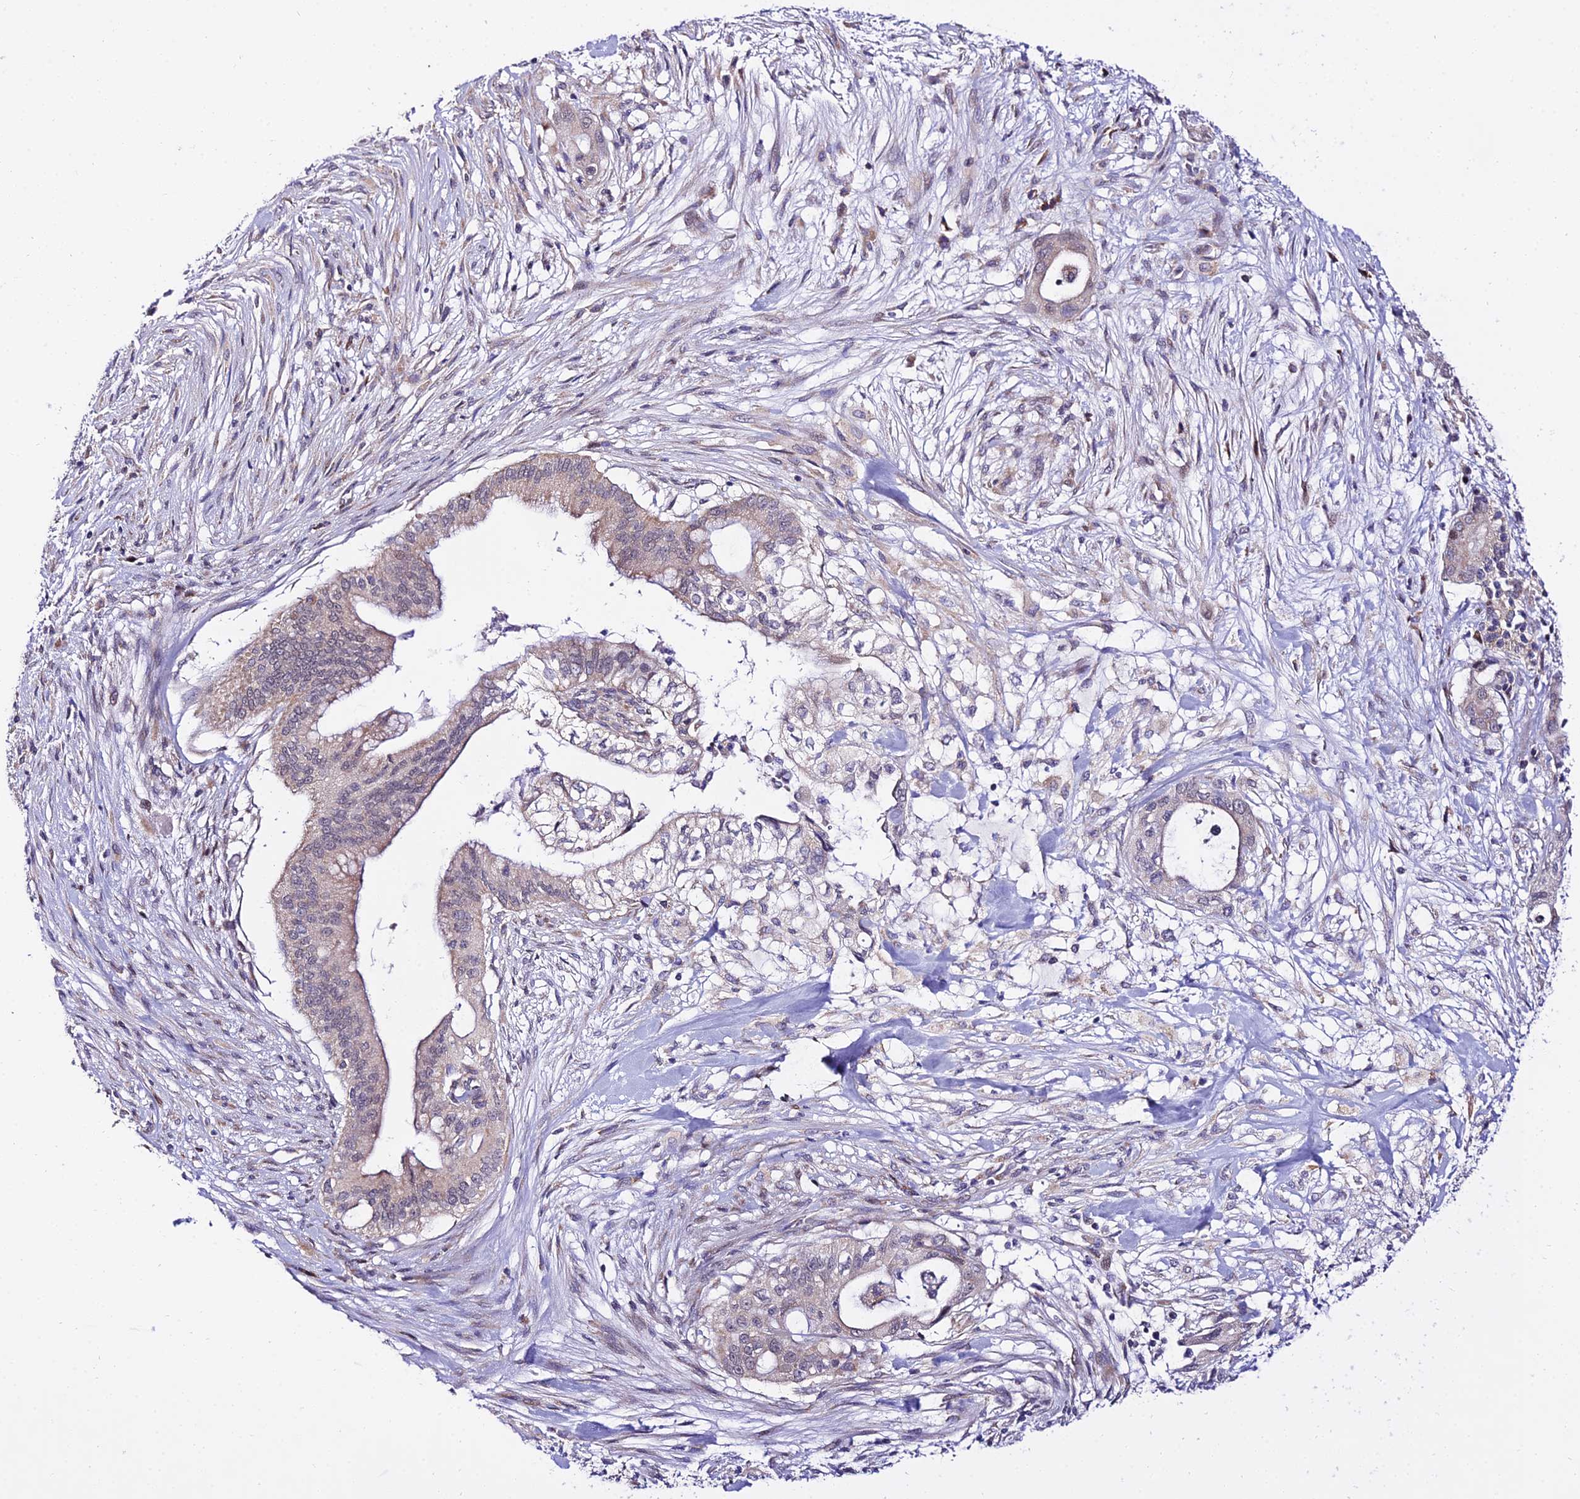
{"staining": {"intensity": "weak", "quantity": "<25%", "location": "cytoplasmic/membranous"}, "tissue": "pancreatic cancer", "cell_type": "Tumor cells", "image_type": "cancer", "snomed": [{"axis": "morphology", "description": "Adenocarcinoma, NOS"}, {"axis": "topography", "description": "Pancreas"}], "caption": "Tumor cells are negative for brown protein staining in pancreatic adenocarcinoma.", "gene": "ATP5PB", "patient": {"sex": "male", "age": 46}}